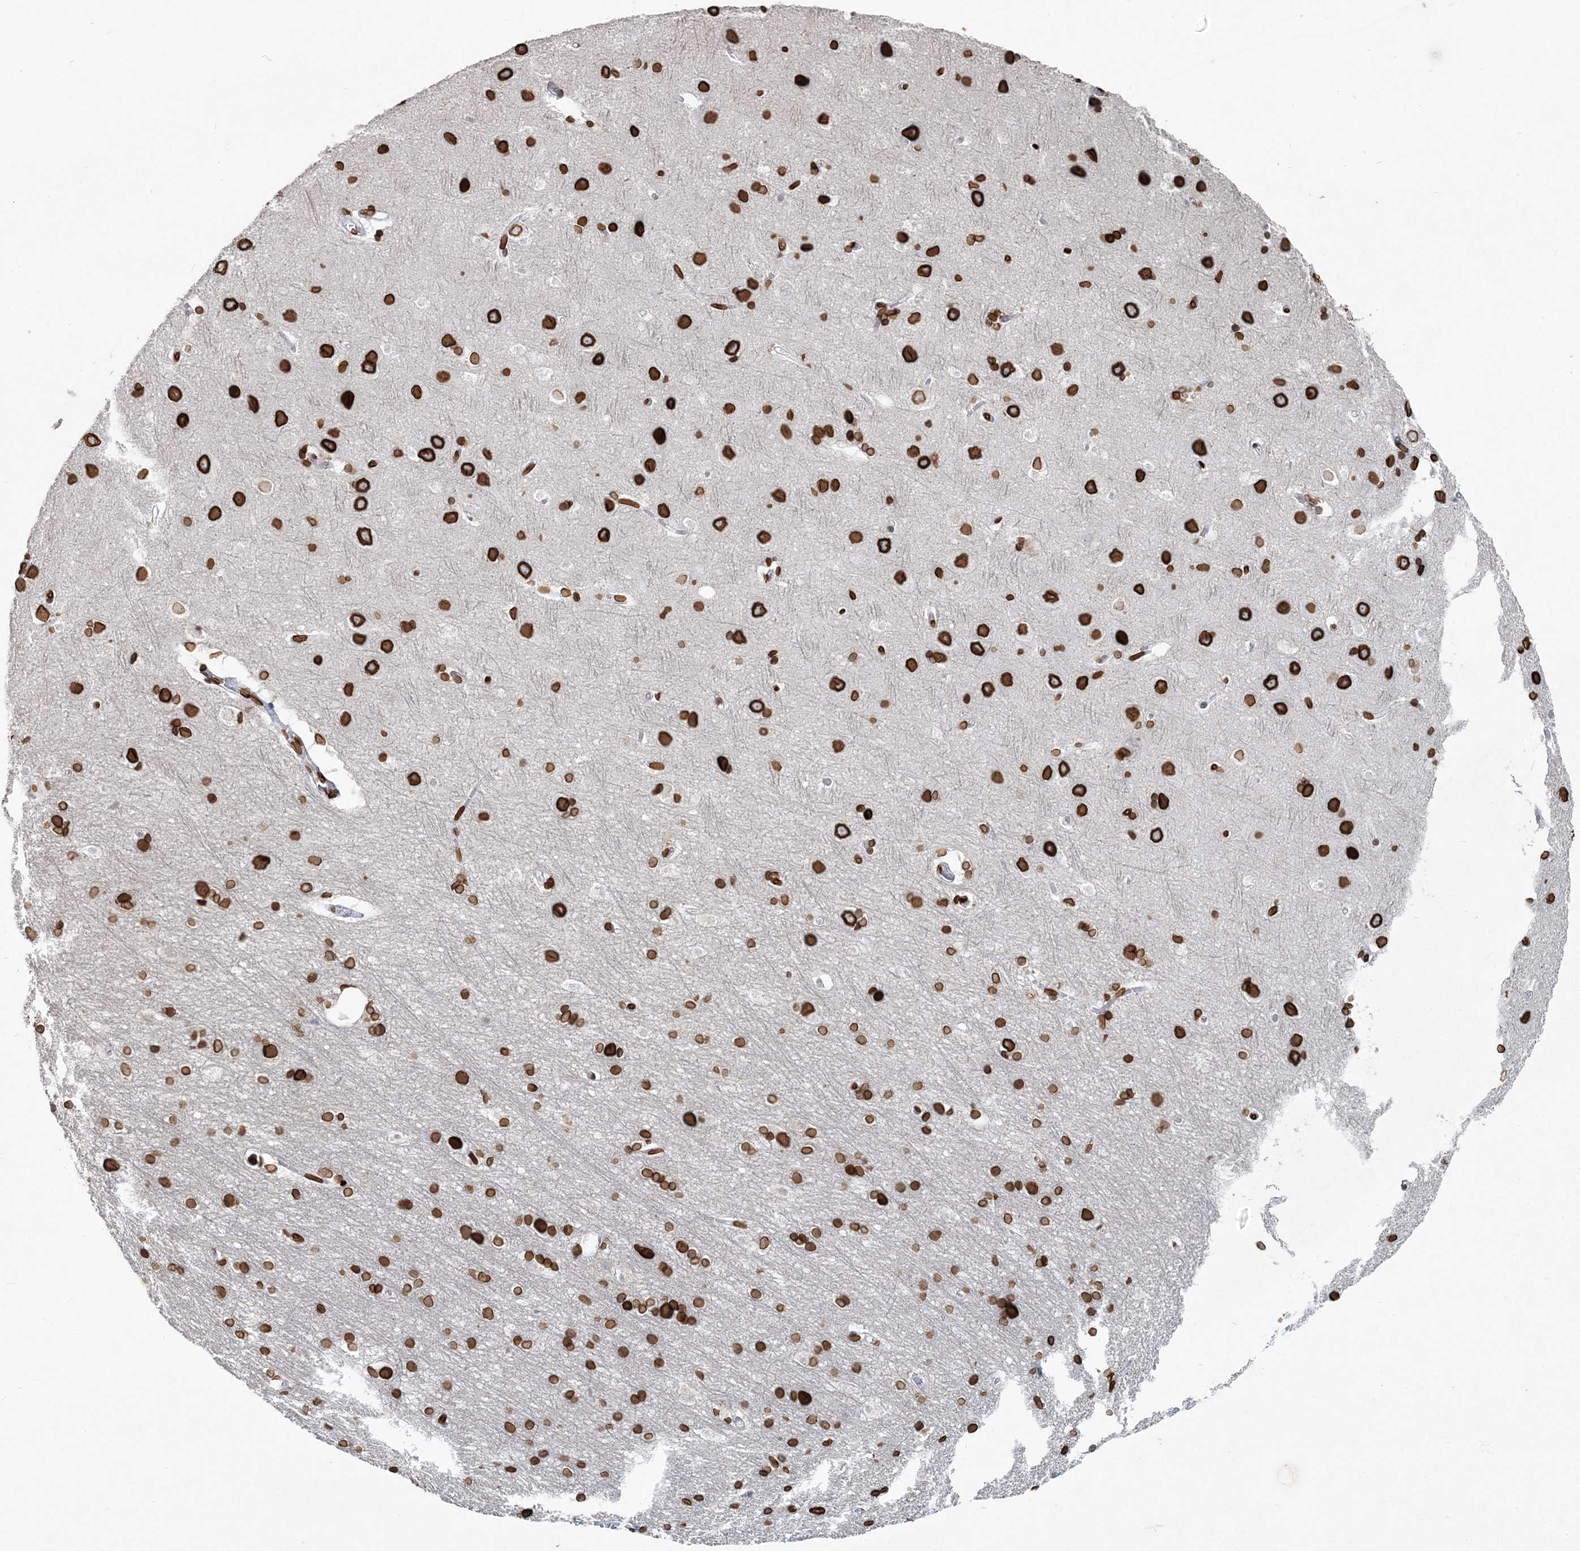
{"staining": {"intensity": "moderate", "quantity": ">75%", "location": "nuclear"}, "tissue": "cerebral cortex", "cell_type": "Endothelial cells", "image_type": "normal", "snomed": [{"axis": "morphology", "description": "Normal tissue, NOS"}, {"axis": "topography", "description": "Cerebral cortex"}], "caption": "High-power microscopy captured an IHC photomicrograph of normal cerebral cortex, revealing moderate nuclear positivity in about >75% of endothelial cells.", "gene": "GJD4", "patient": {"sex": "male", "age": 54}}